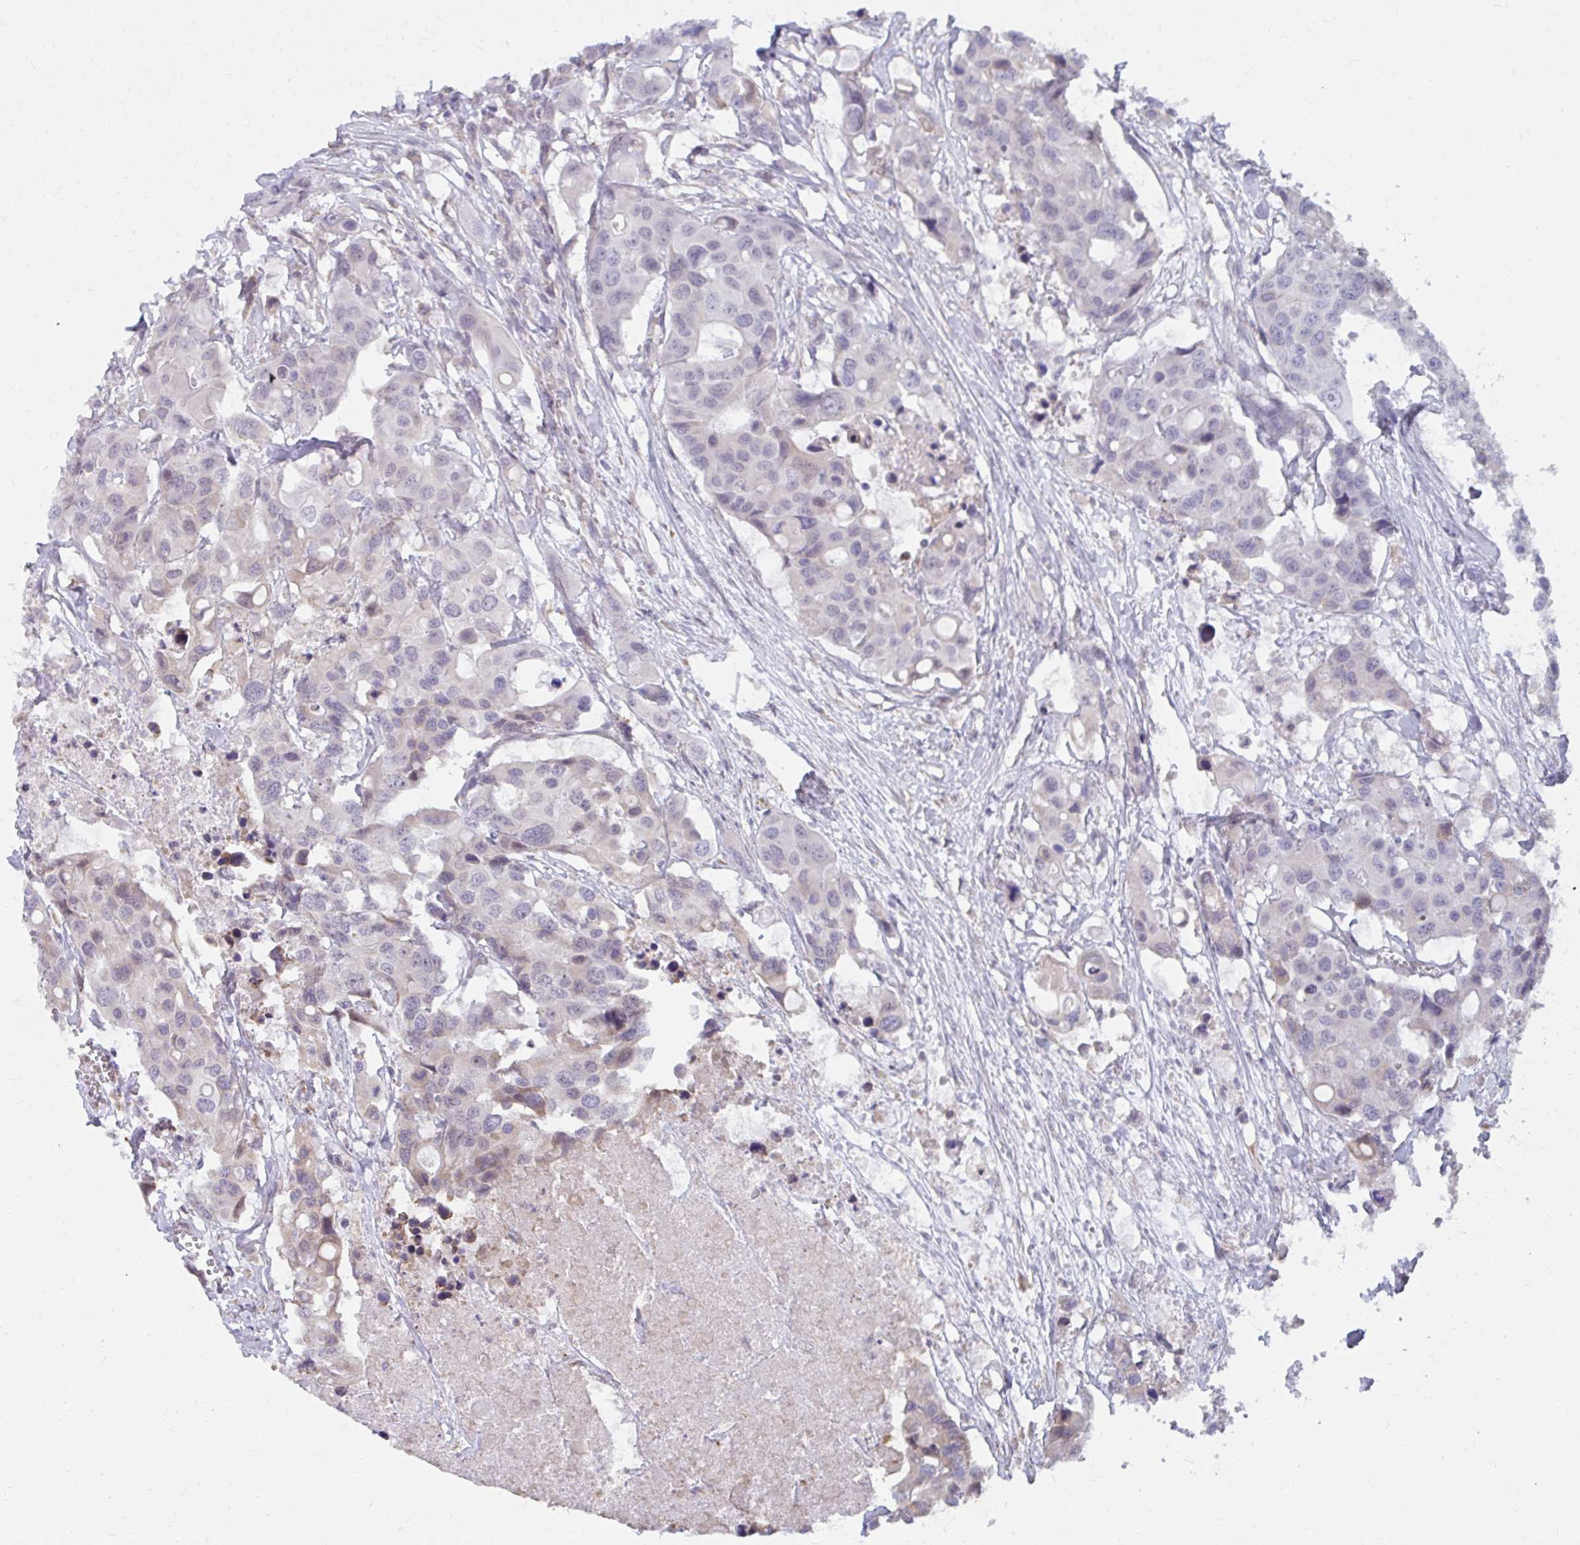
{"staining": {"intensity": "weak", "quantity": "<25%", "location": "cytoplasmic/membranous"}, "tissue": "colorectal cancer", "cell_type": "Tumor cells", "image_type": "cancer", "snomed": [{"axis": "morphology", "description": "Adenocarcinoma, NOS"}, {"axis": "topography", "description": "Colon"}], "caption": "High magnification brightfield microscopy of adenocarcinoma (colorectal) stained with DAB (brown) and counterstained with hematoxylin (blue): tumor cells show no significant staining.", "gene": "NMNAT1", "patient": {"sex": "male", "age": 77}}